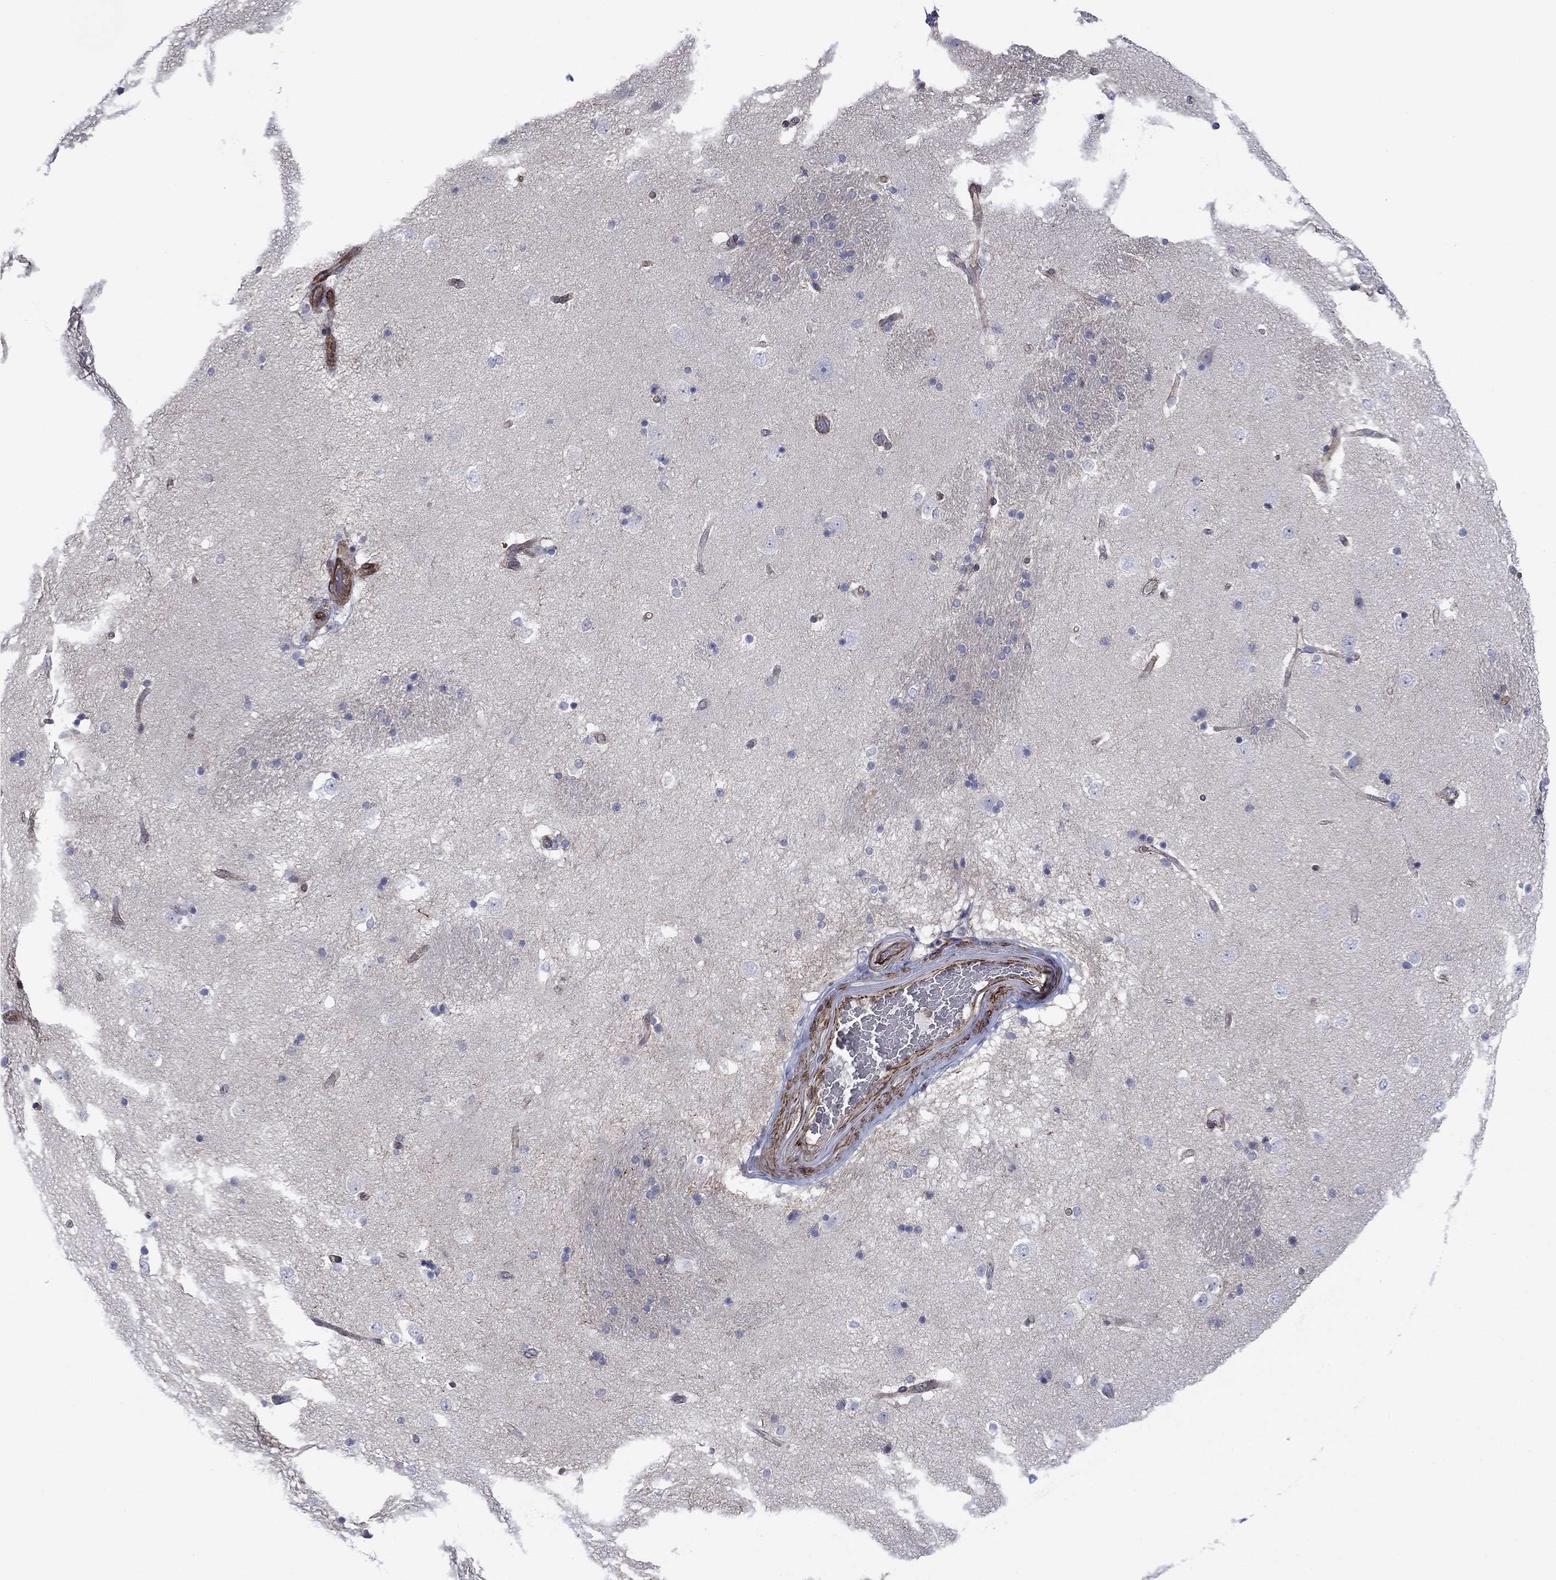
{"staining": {"intensity": "negative", "quantity": "none", "location": "none"}, "tissue": "caudate", "cell_type": "Glial cells", "image_type": "normal", "snomed": [{"axis": "morphology", "description": "Normal tissue, NOS"}, {"axis": "topography", "description": "Lateral ventricle wall"}], "caption": "Immunohistochemistry photomicrograph of normal human caudate stained for a protein (brown), which reveals no expression in glial cells. The staining was performed using DAB (3,3'-diaminobenzidine) to visualize the protein expression in brown, while the nuclei were stained in blue with hematoxylin (Magnification: 20x).", "gene": "PSD4", "patient": {"sex": "male", "age": 51}}